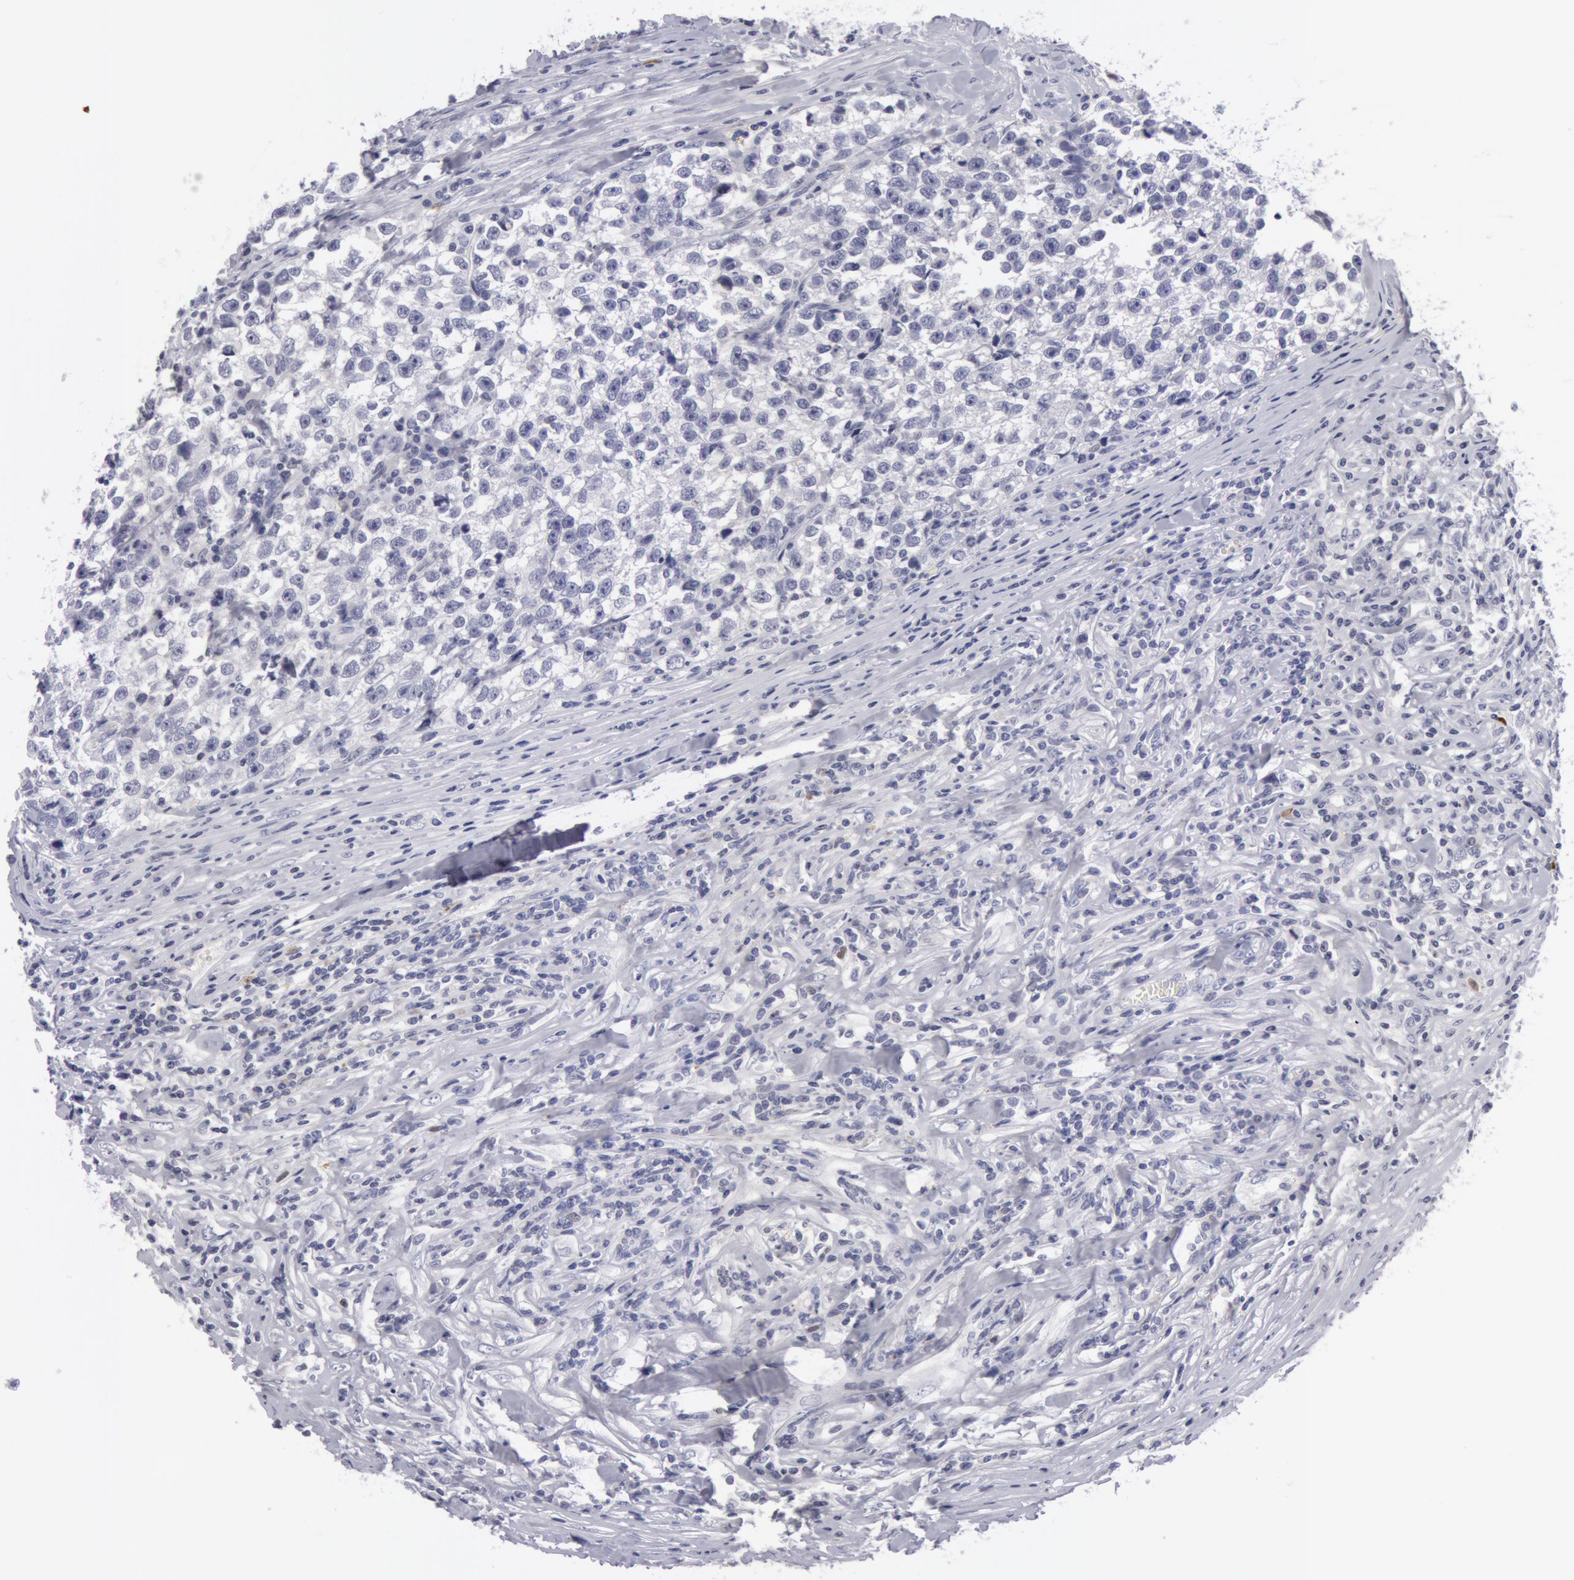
{"staining": {"intensity": "negative", "quantity": "none", "location": "none"}, "tissue": "testis cancer", "cell_type": "Tumor cells", "image_type": "cancer", "snomed": [{"axis": "morphology", "description": "Seminoma, NOS"}, {"axis": "morphology", "description": "Carcinoma, Embryonal, NOS"}, {"axis": "topography", "description": "Testis"}], "caption": "Human testis cancer (embryonal carcinoma) stained for a protein using IHC exhibits no staining in tumor cells.", "gene": "NLGN4X", "patient": {"sex": "male", "age": 30}}